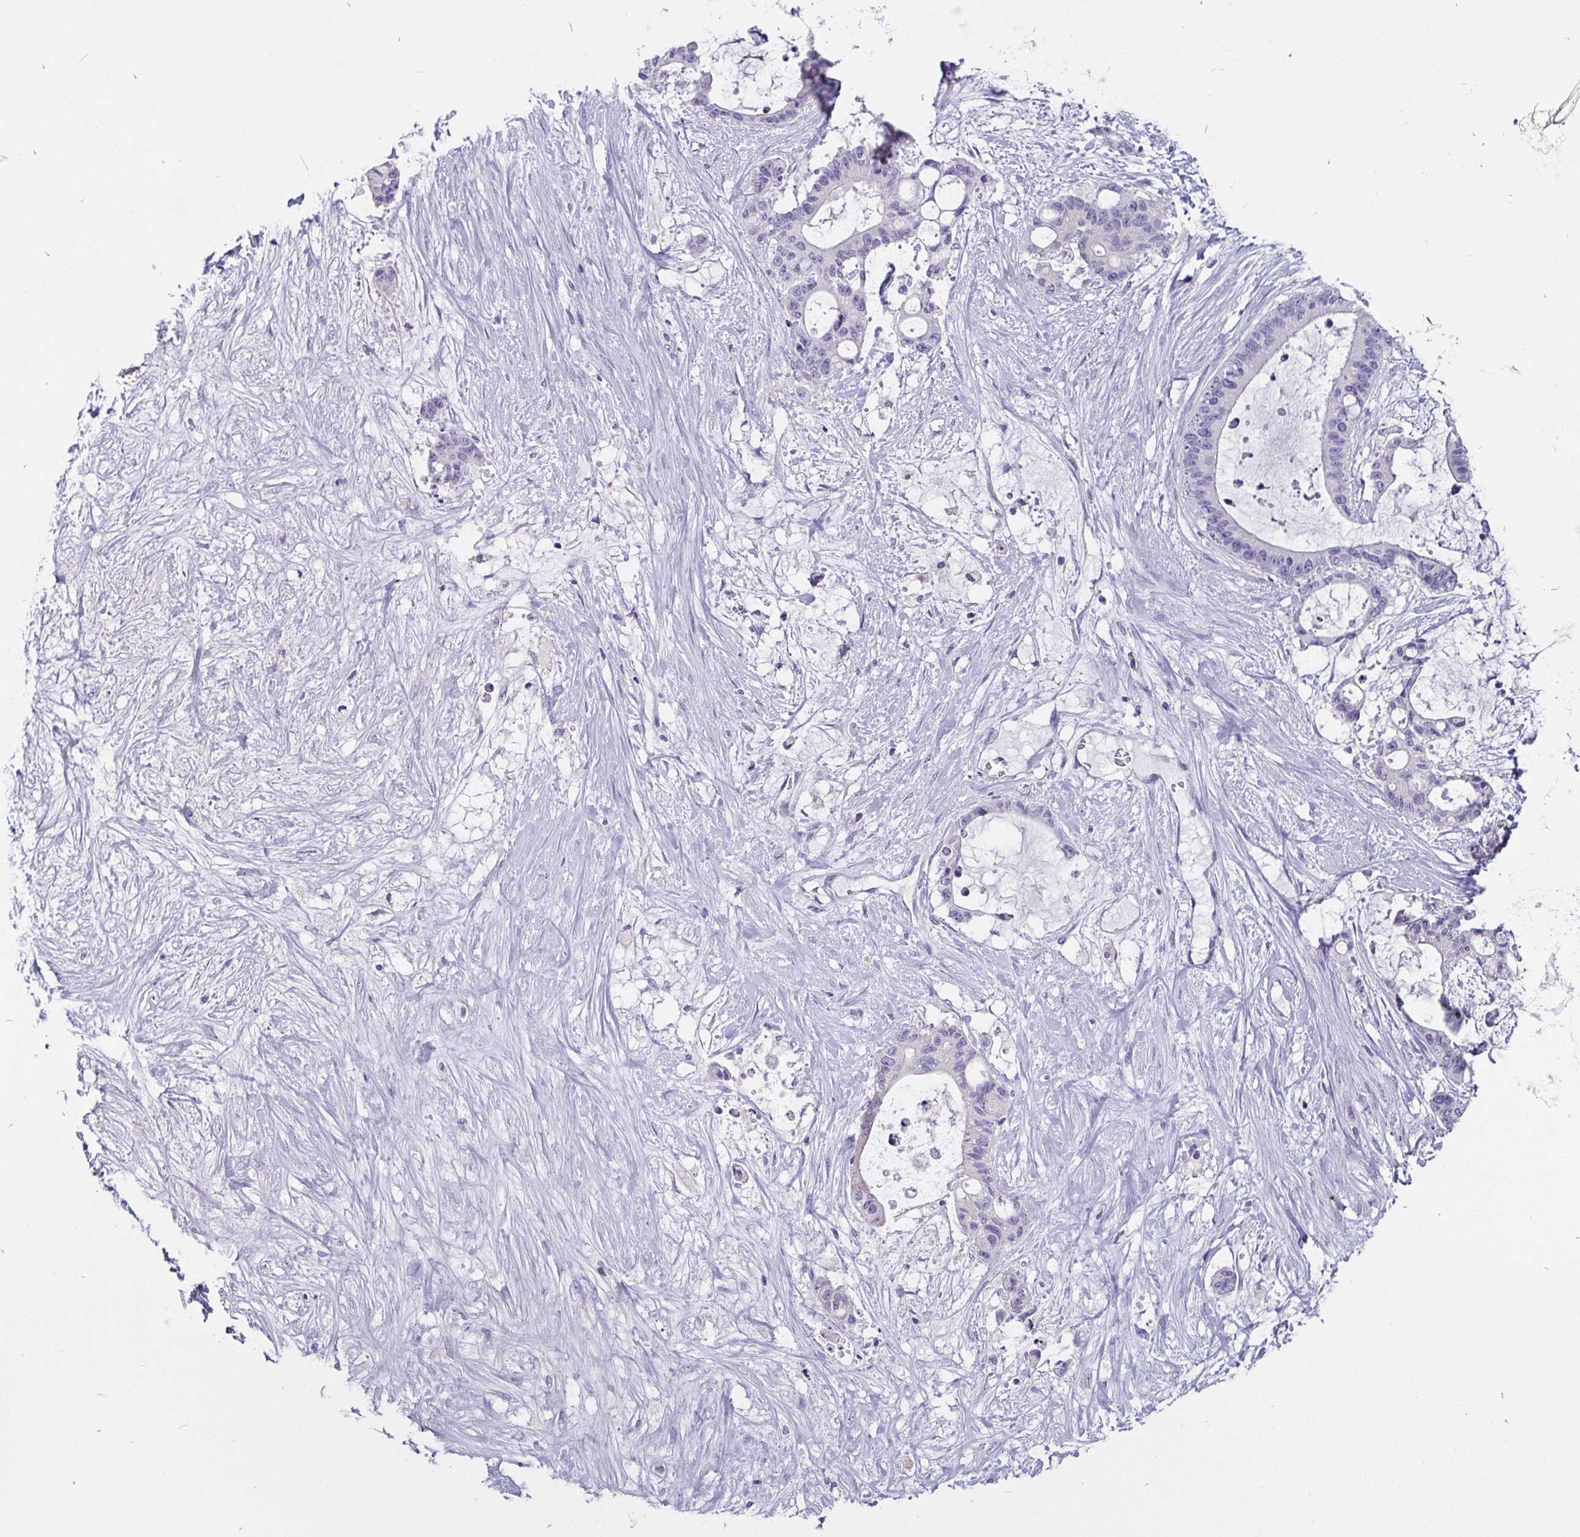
{"staining": {"intensity": "negative", "quantity": "none", "location": "none"}, "tissue": "liver cancer", "cell_type": "Tumor cells", "image_type": "cancer", "snomed": [{"axis": "morphology", "description": "Normal tissue, NOS"}, {"axis": "morphology", "description": "Cholangiocarcinoma"}, {"axis": "topography", "description": "Liver"}, {"axis": "topography", "description": "Peripheral nerve tissue"}], "caption": "DAB immunohistochemical staining of human liver cancer reveals no significant positivity in tumor cells.", "gene": "ADAMTS6", "patient": {"sex": "female", "age": 73}}